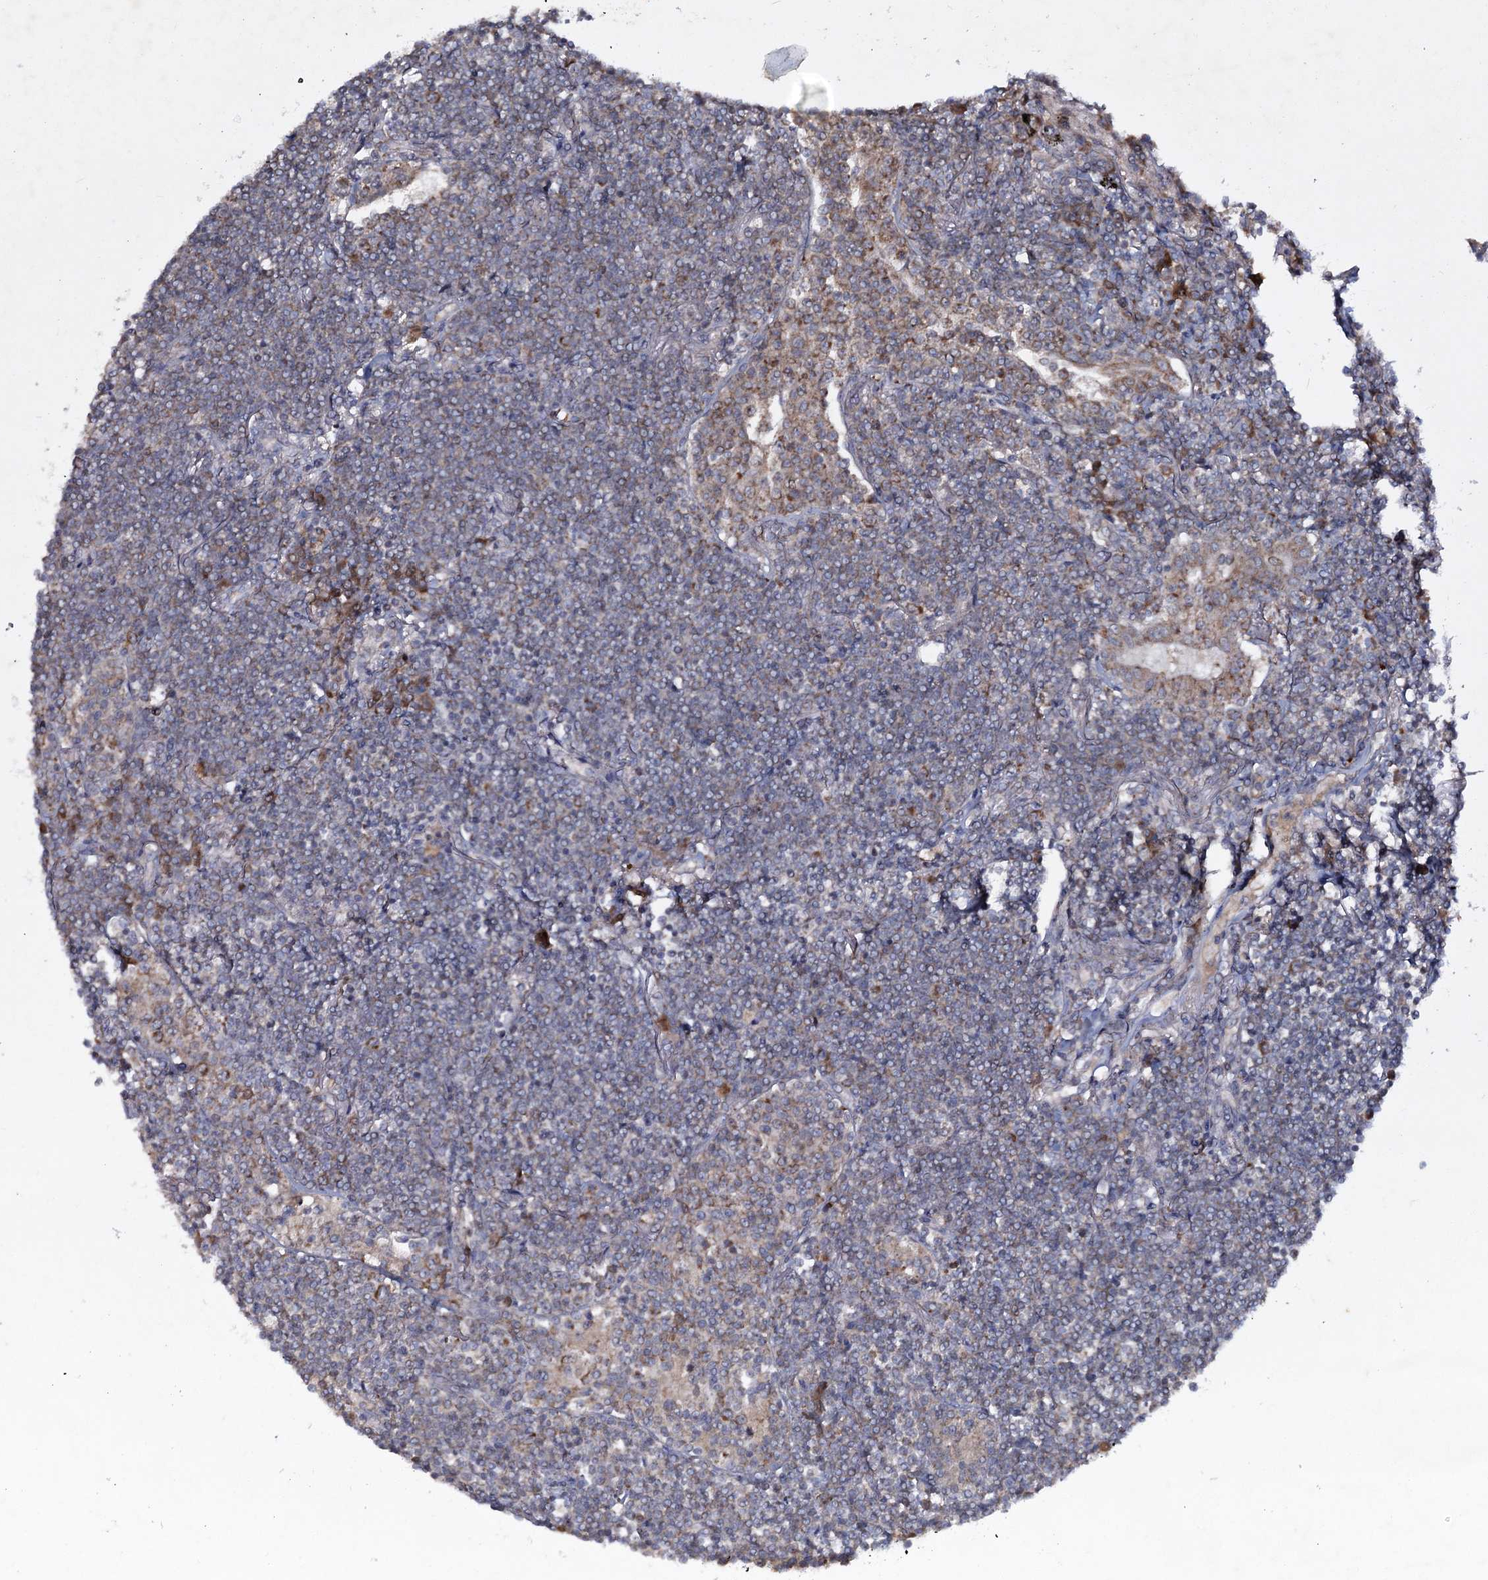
{"staining": {"intensity": "weak", "quantity": "<25%", "location": "cytoplasmic/membranous"}, "tissue": "lymphoma", "cell_type": "Tumor cells", "image_type": "cancer", "snomed": [{"axis": "morphology", "description": "Malignant lymphoma, non-Hodgkin's type, Low grade"}, {"axis": "topography", "description": "Lung"}], "caption": "This is a micrograph of IHC staining of low-grade malignant lymphoma, non-Hodgkin's type, which shows no expression in tumor cells. (Stains: DAB (3,3'-diaminobenzidine) IHC with hematoxylin counter stain, Microscopy: brightfield microscopy at high magnification).", "gene": "MRPL44", "patient": {"sex": "female", "age": 71}}